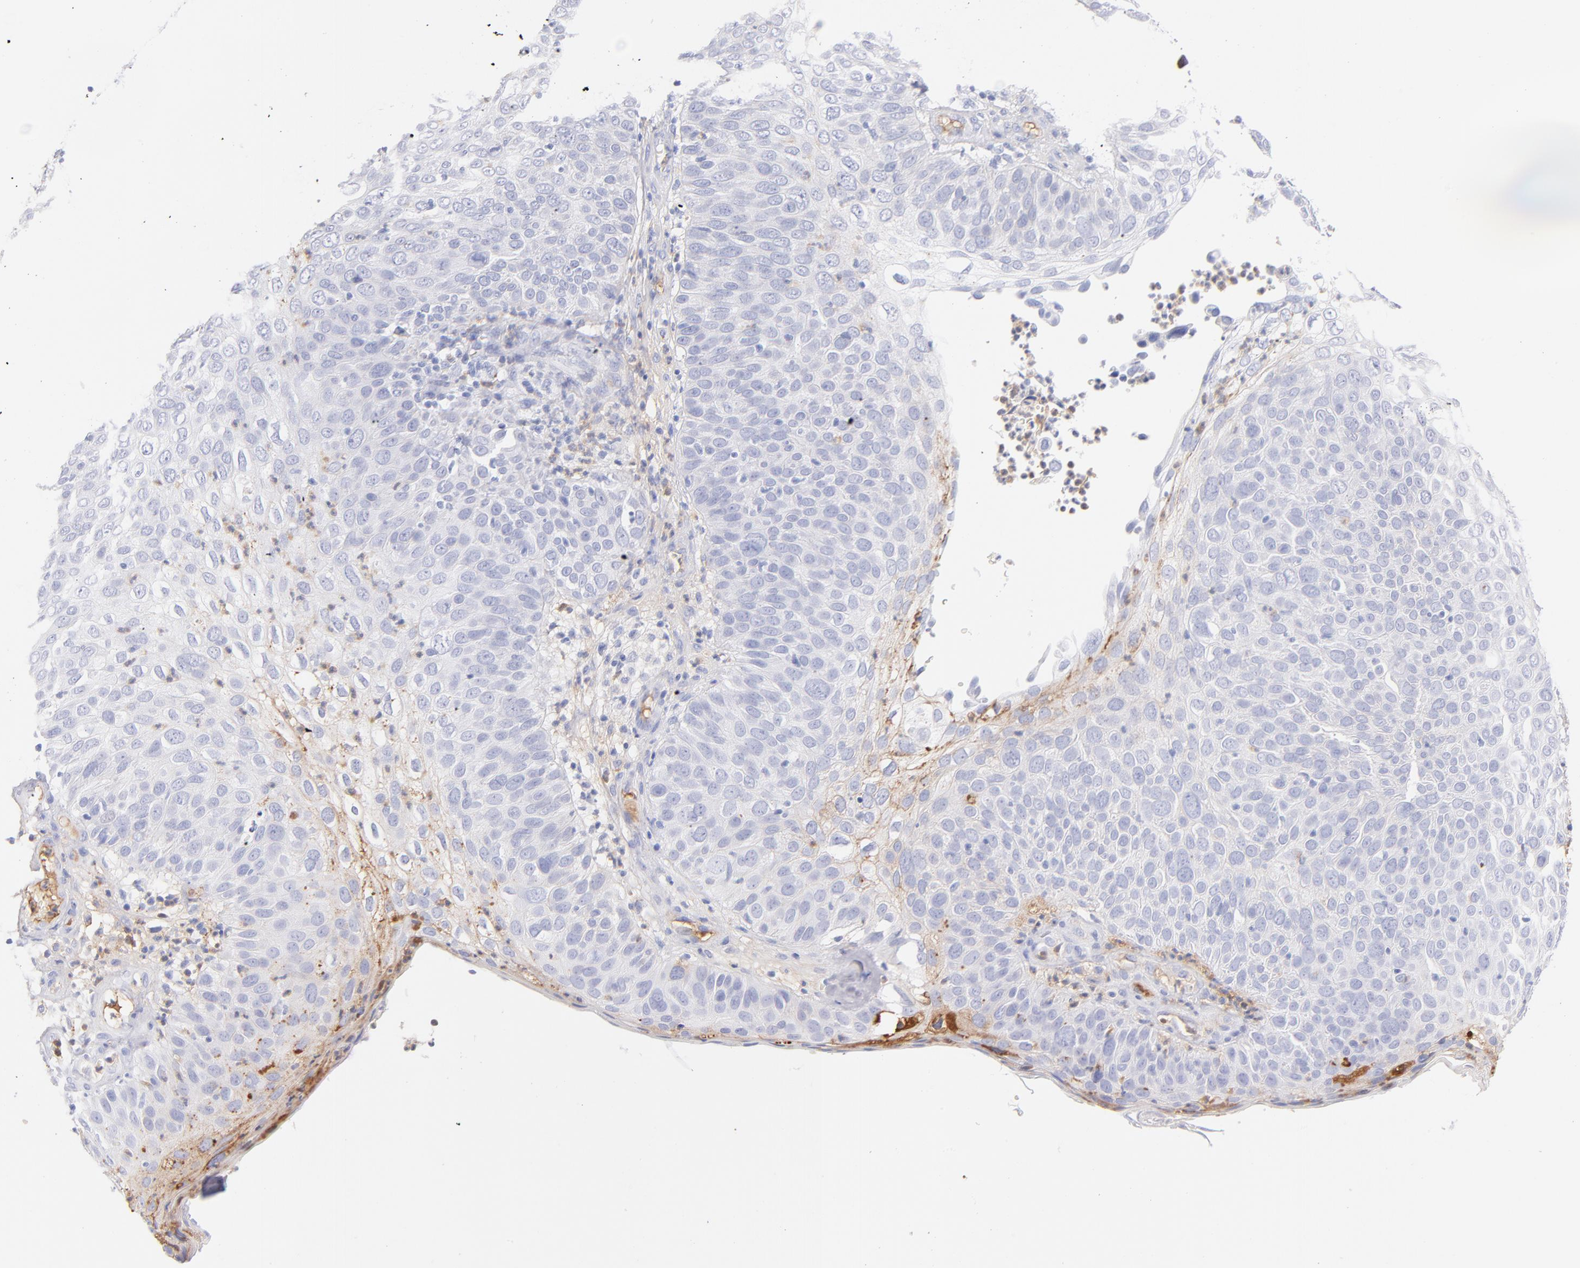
{"staining": {"intensity": "negative", "quantity": "none", "location": "none"}, "tissue": "skin cancer", "cell_type": "Tumor cells", "image_type": "cancer", "snomed": [{"axis": "morphology", "description": "Squamous cell carcinoma, NOS"}, {"axis": "topography", "description": "Skin"}], "caption": "Tumor cells are negative for brown protein staining in skin squamous cell carcinoma.", "gene": "HP", "patient": {"sex": "male", "age": 87}}